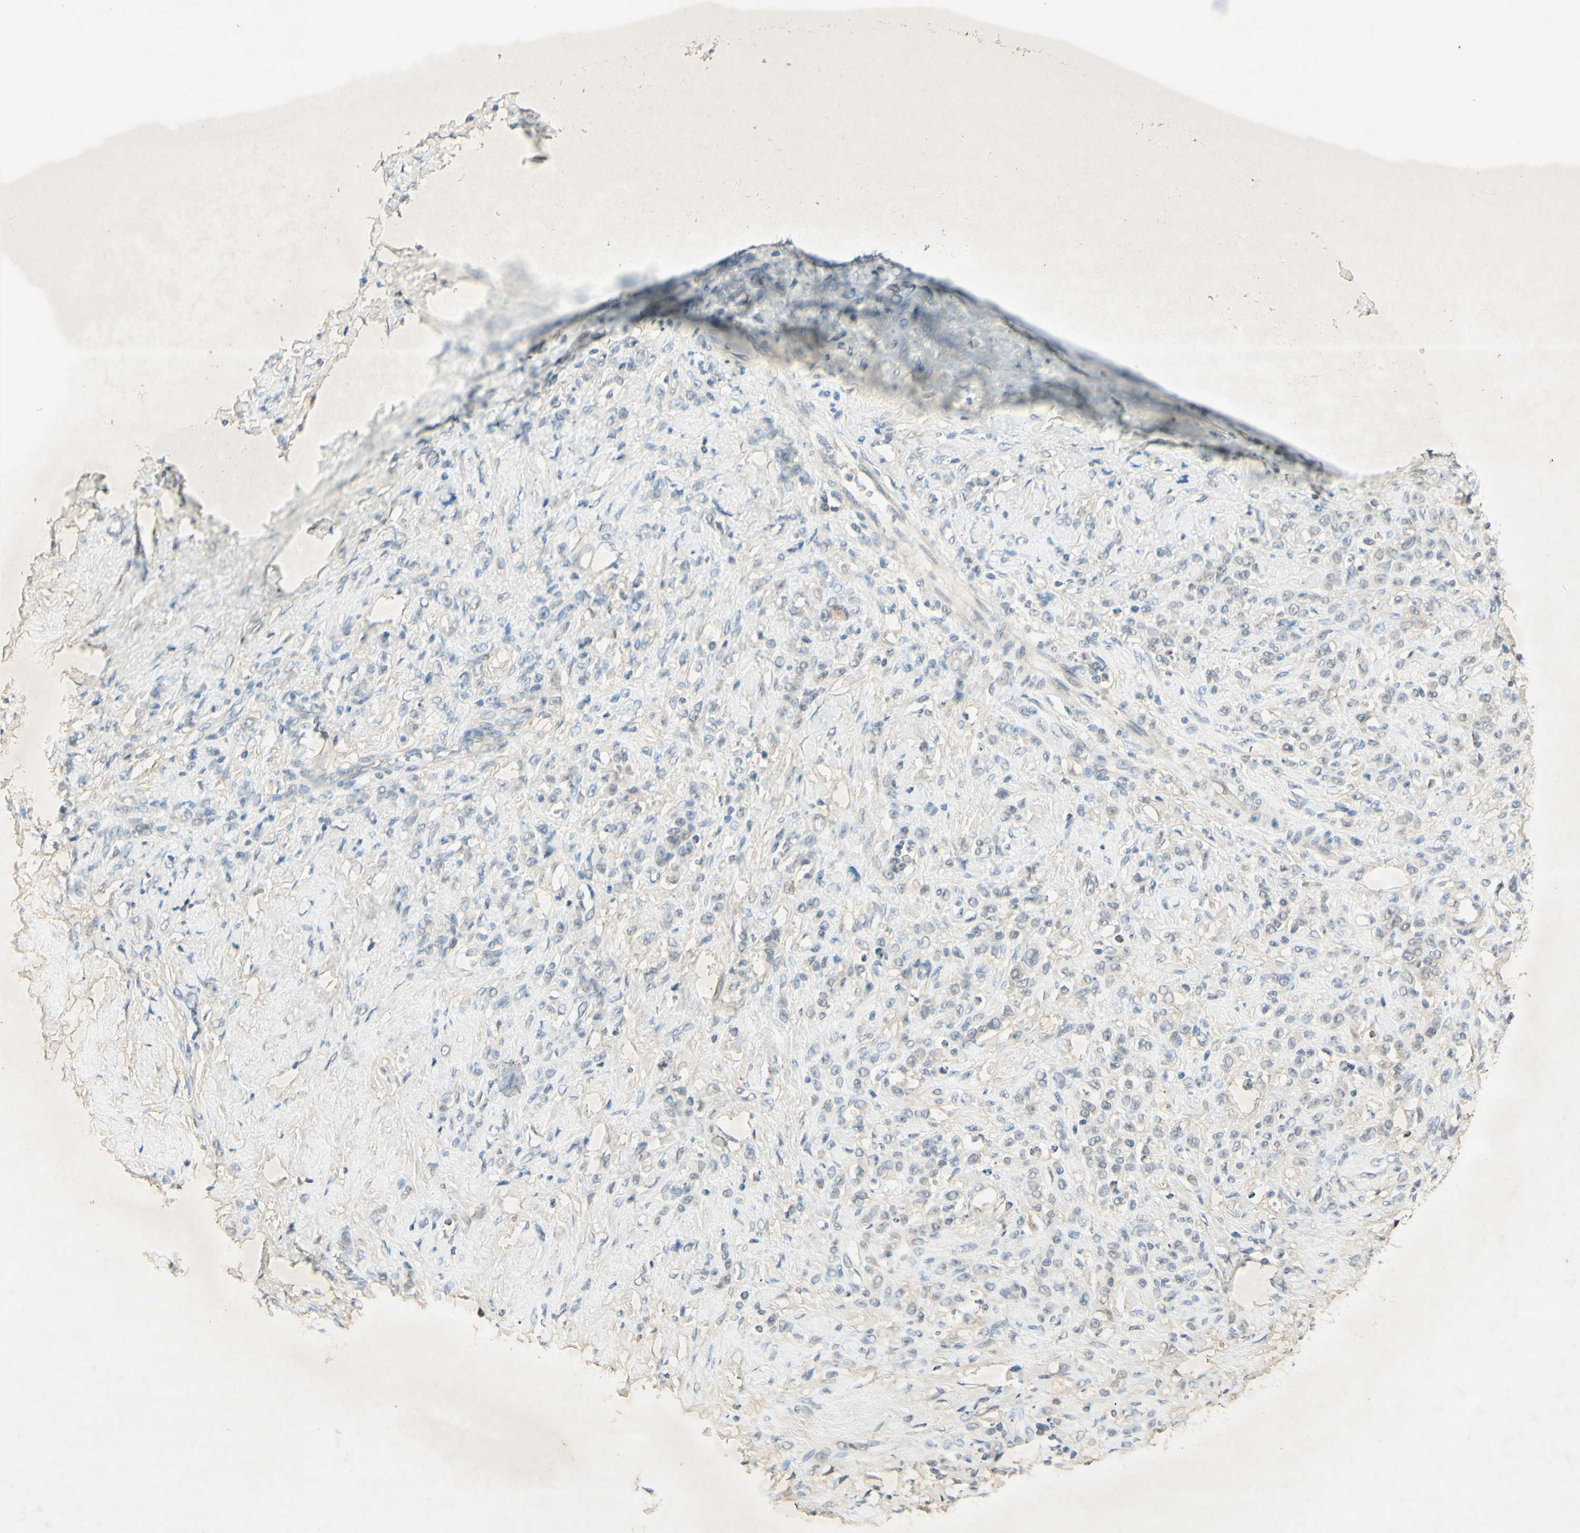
{"staining": {"intensity": "negative", "quantity": "none", "location": "none"}, "tissue": "stomach cancer", "cell_type": "Tumor cells", "image_type": "cancer", "snomed": [{"axis": "morphology", "description": "Adenocarcinoma, NOS"}, {"axis": "topography", "description": "Stomach"}], "caption": "A high-resolution histopathology image shows immunohistochemistry (IHC) staining of adenocarcinoma (stomach), which displays no significant staining in tumor cells. (DAB (3,3'-diaminobenzidine) immunohistochemistry (IHC) visualized using brightfield microscopy, high magnification).", "gene": "GLI1", "patient": {"sex": "male", "age": 82}}